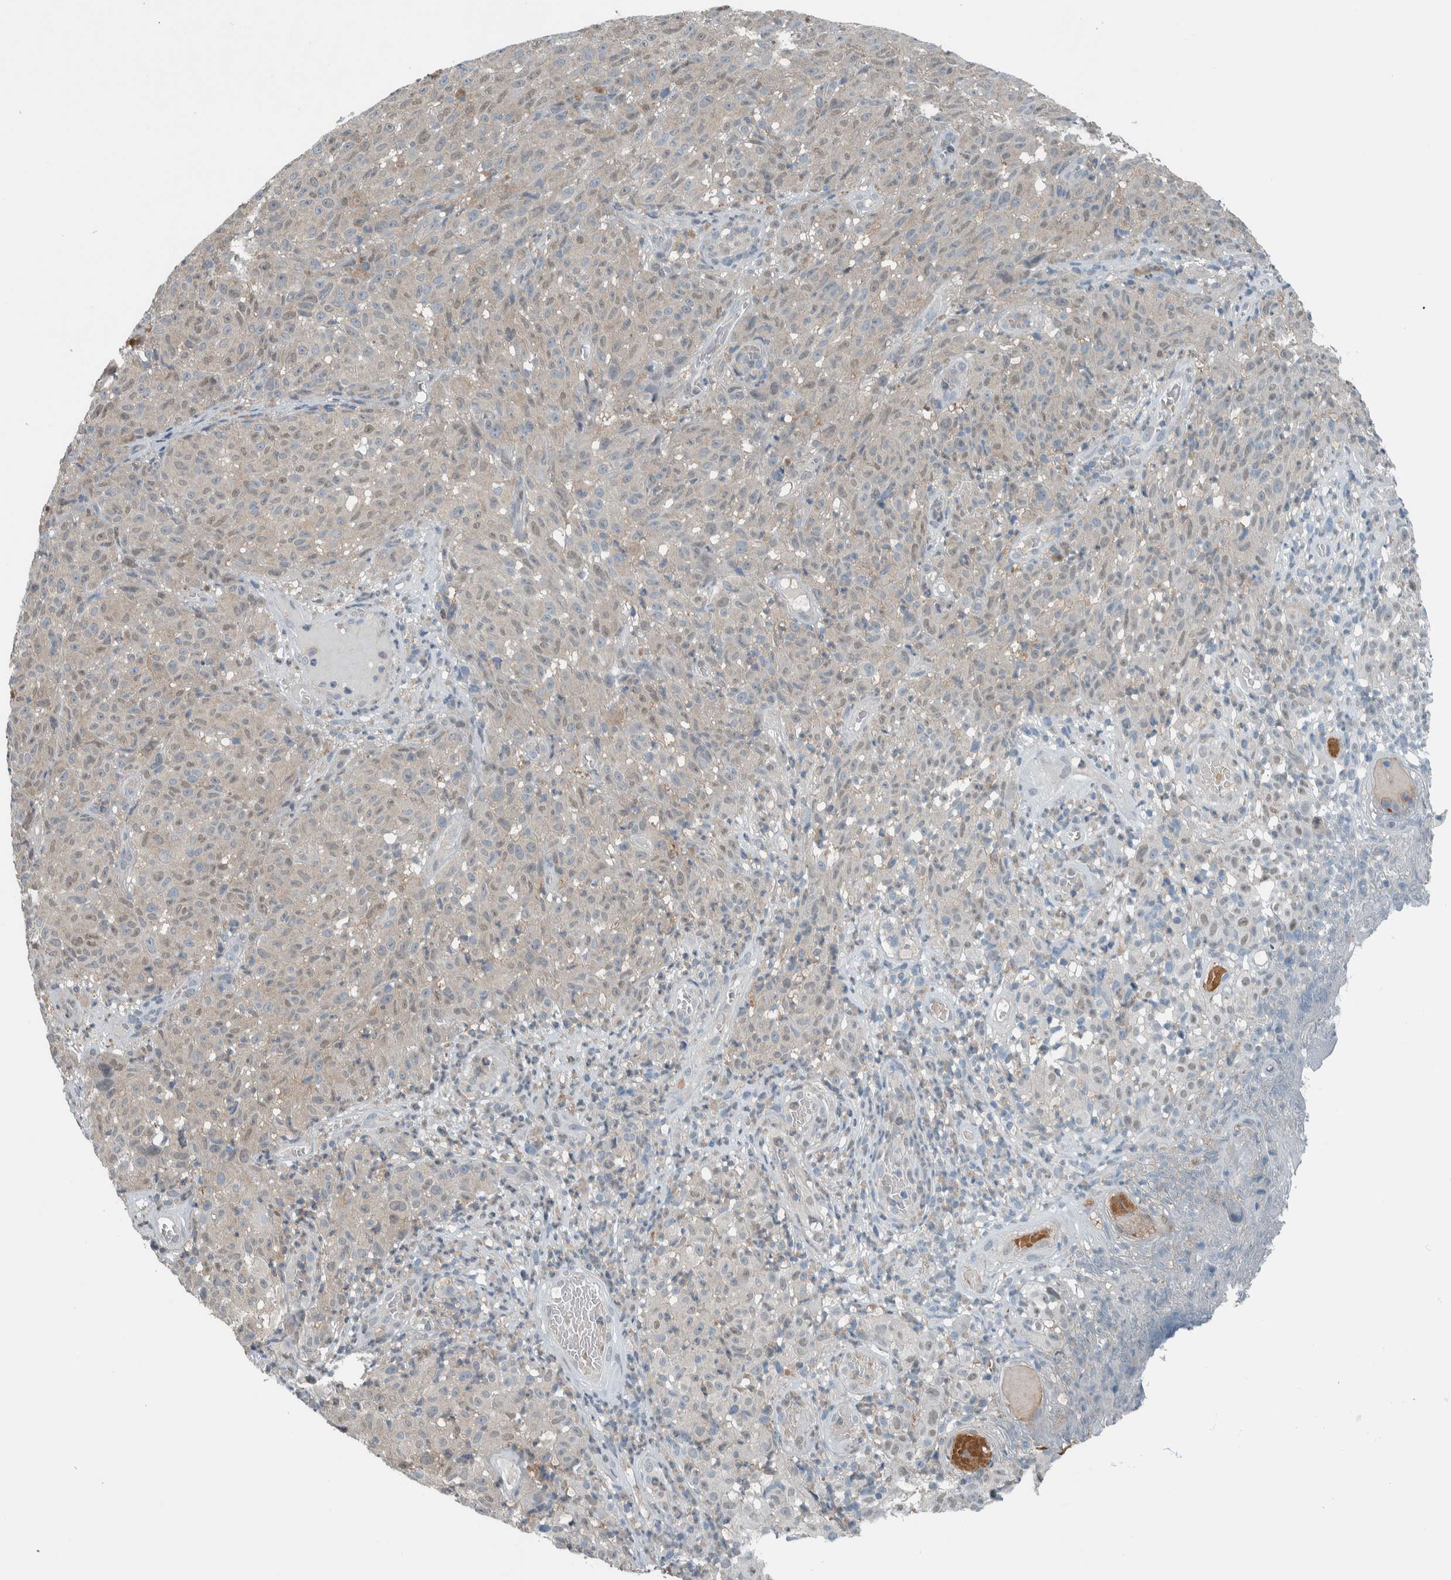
{"staining": {"intensity": "weak", "quantity": "<25%", "location": "nuclear"}, "tissue": "melanoma", "cell_type": "Tumor cells", "image_type": "cancer", "snomed": [{"axis": "morphology", "description": "Malignant melanoma, NOS"}, {"axis": "topography", "description": "Skin"}], "caption": "This is a micrograph of immunohistochemistry (IHC) staining of malignant melanoma, which shows no staining in tumor cells.", "gene": "ALAD", "patient": {"sex": "female", "age": 82}}